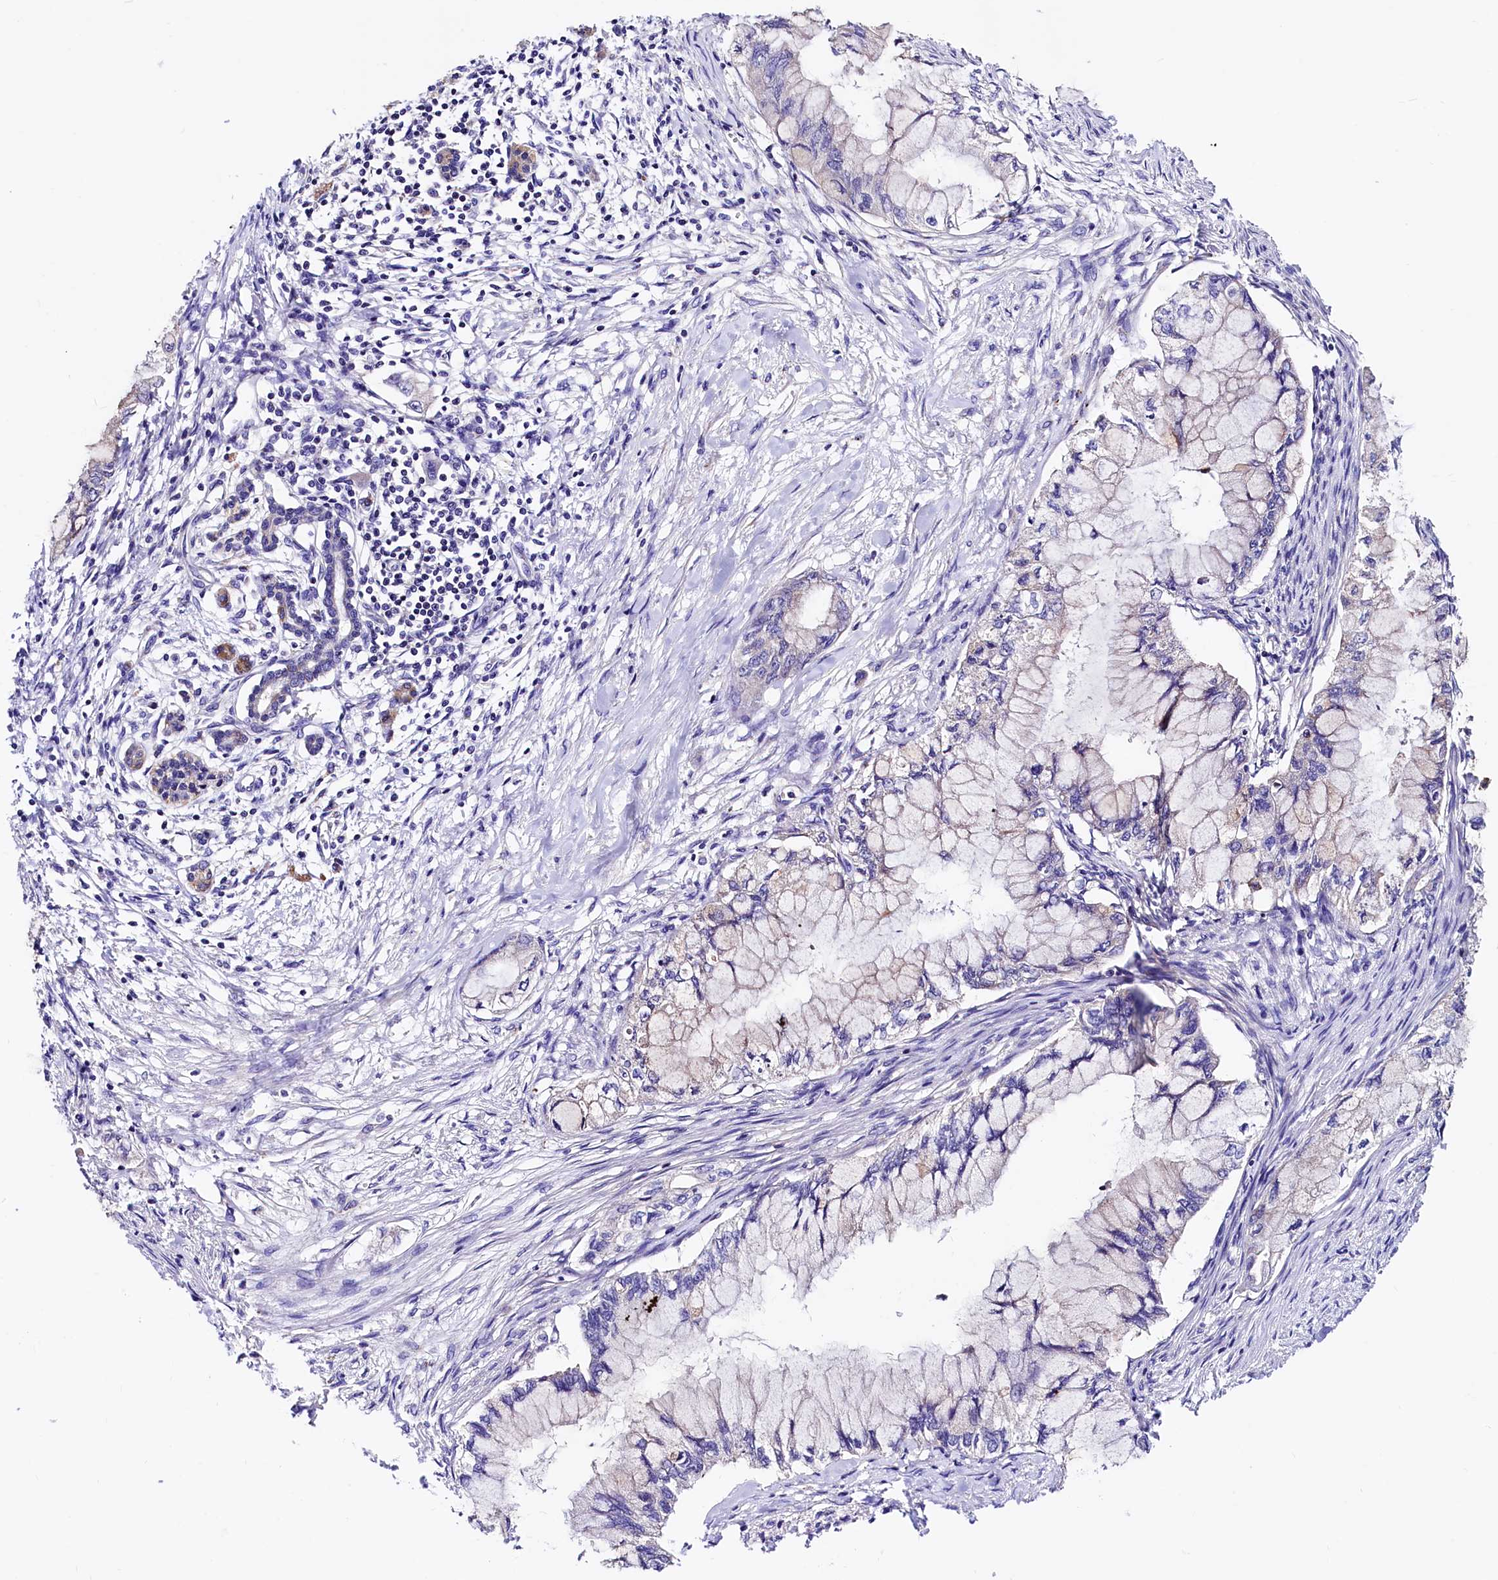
{"staining": {"intensity": "negative", "quantity": "none", "location": "none"}, "tissue": "pancreatic cancer", "cell_type": "Tumor cells", "image_type": "cancer", "snomed": [{"axis": "morphology", "description": "Adenocarcinoma, NOS"}, {"axis": "topography", "description": "Pancreas"}], "caption": "IHC histopathology image of neoplastic tissue: pancreatic adenocarcinoma stained with DAB reveals no significant protein staining in tumor cells.", "gene": "CIAO3", "patient": {"sex": "male", "age": 48}}